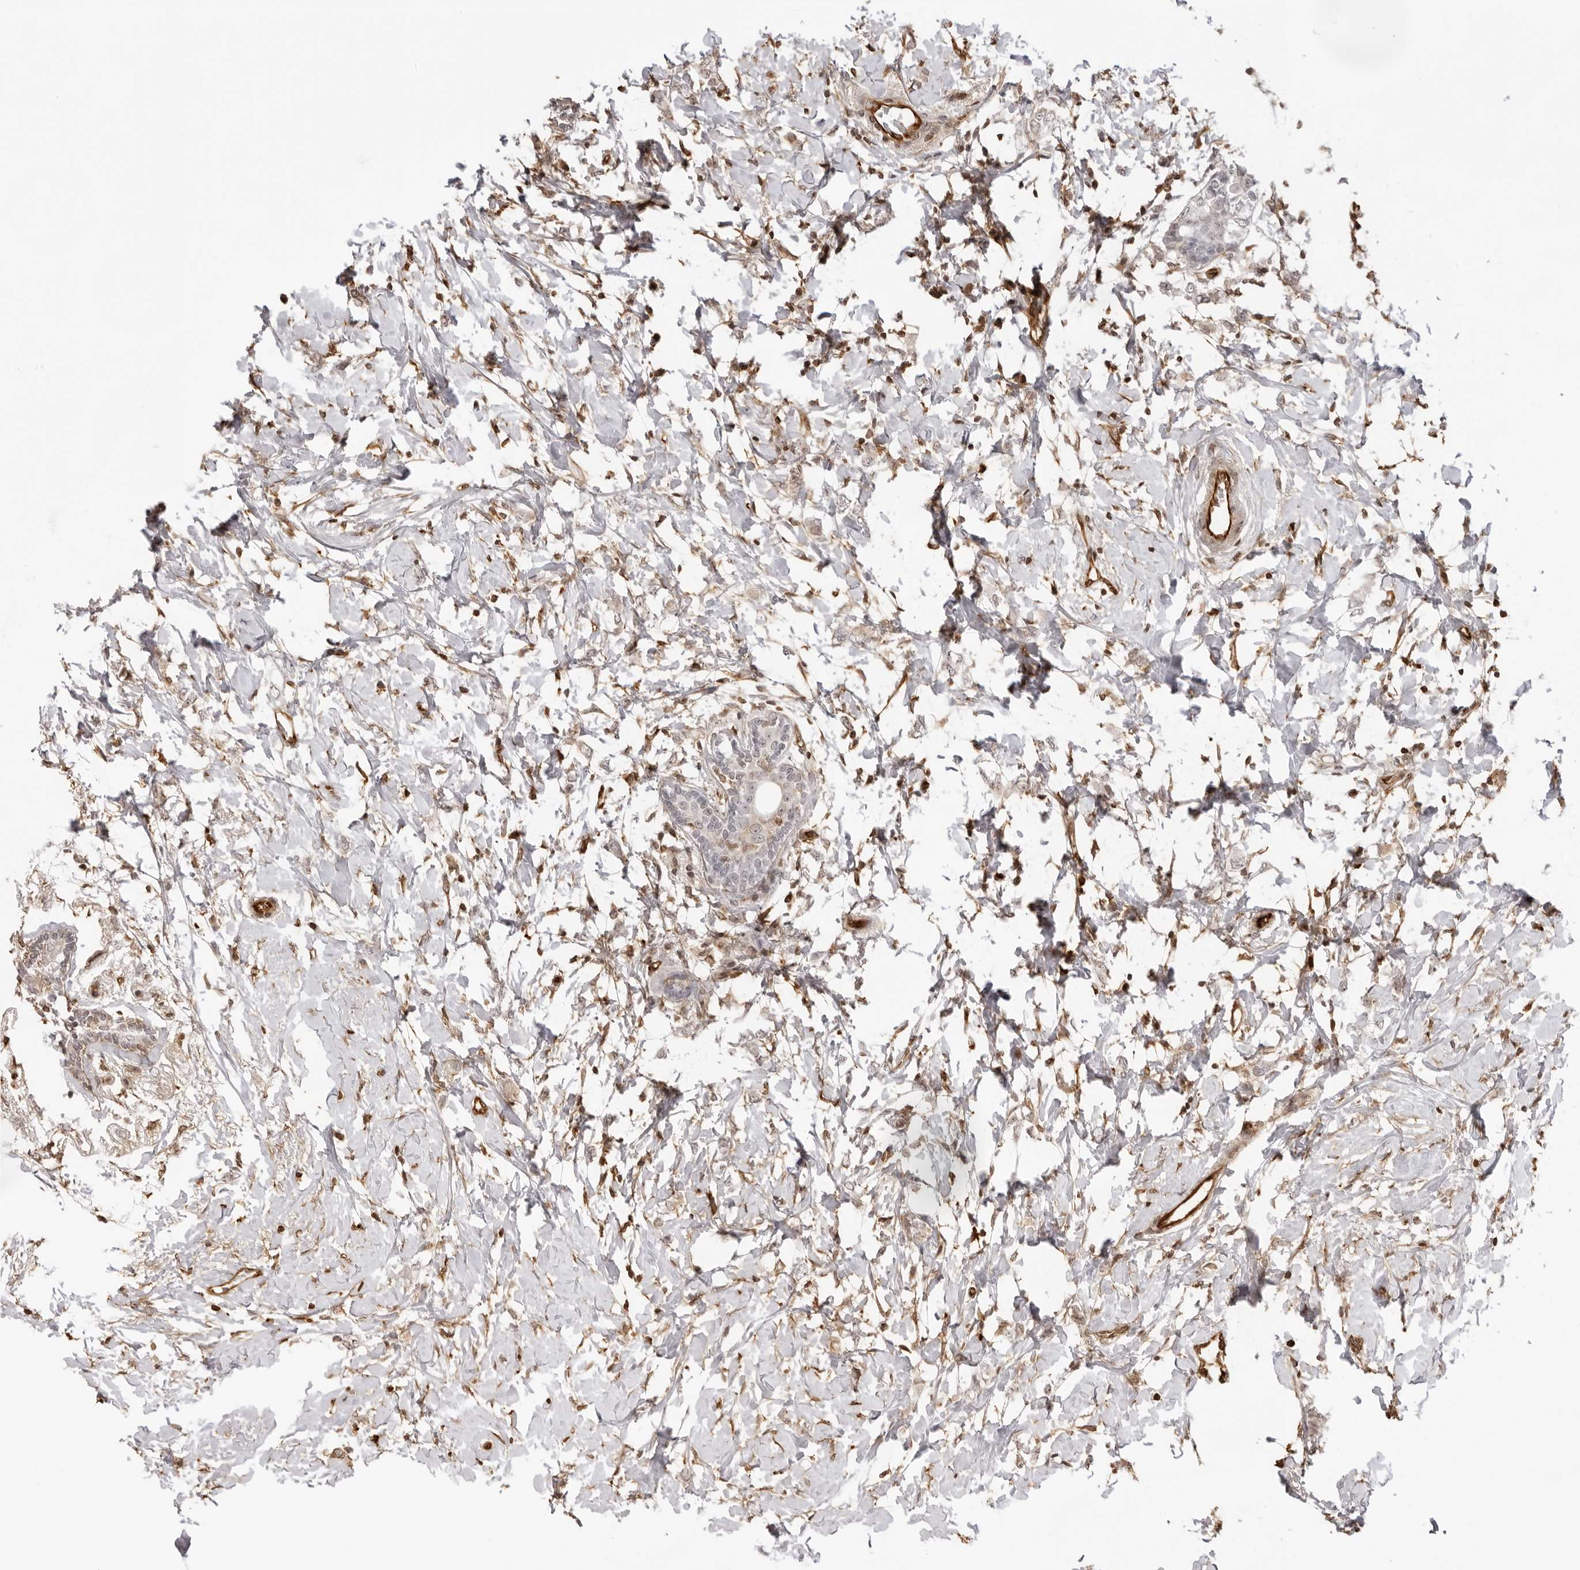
{"staining": {"intensity": "negative", "quantity": "none", "location": "none"}, "tissue": "breast cancer", "cell_type": "Tumor cells", "image_type": "cancer", "snomed": [{"axis": "morphology", "description": "Normal tissue, NOS"}, {"axis": "morphology", "description": "Lobular carcinoma"}, {"axis": "topography", "description": "Breast"}], "caption": "The photomicrograph displays no significant staining in tumor cells of breast cancer.", "gene": "DYNLT5", "patient": {"sex": "female", "age": 47}}